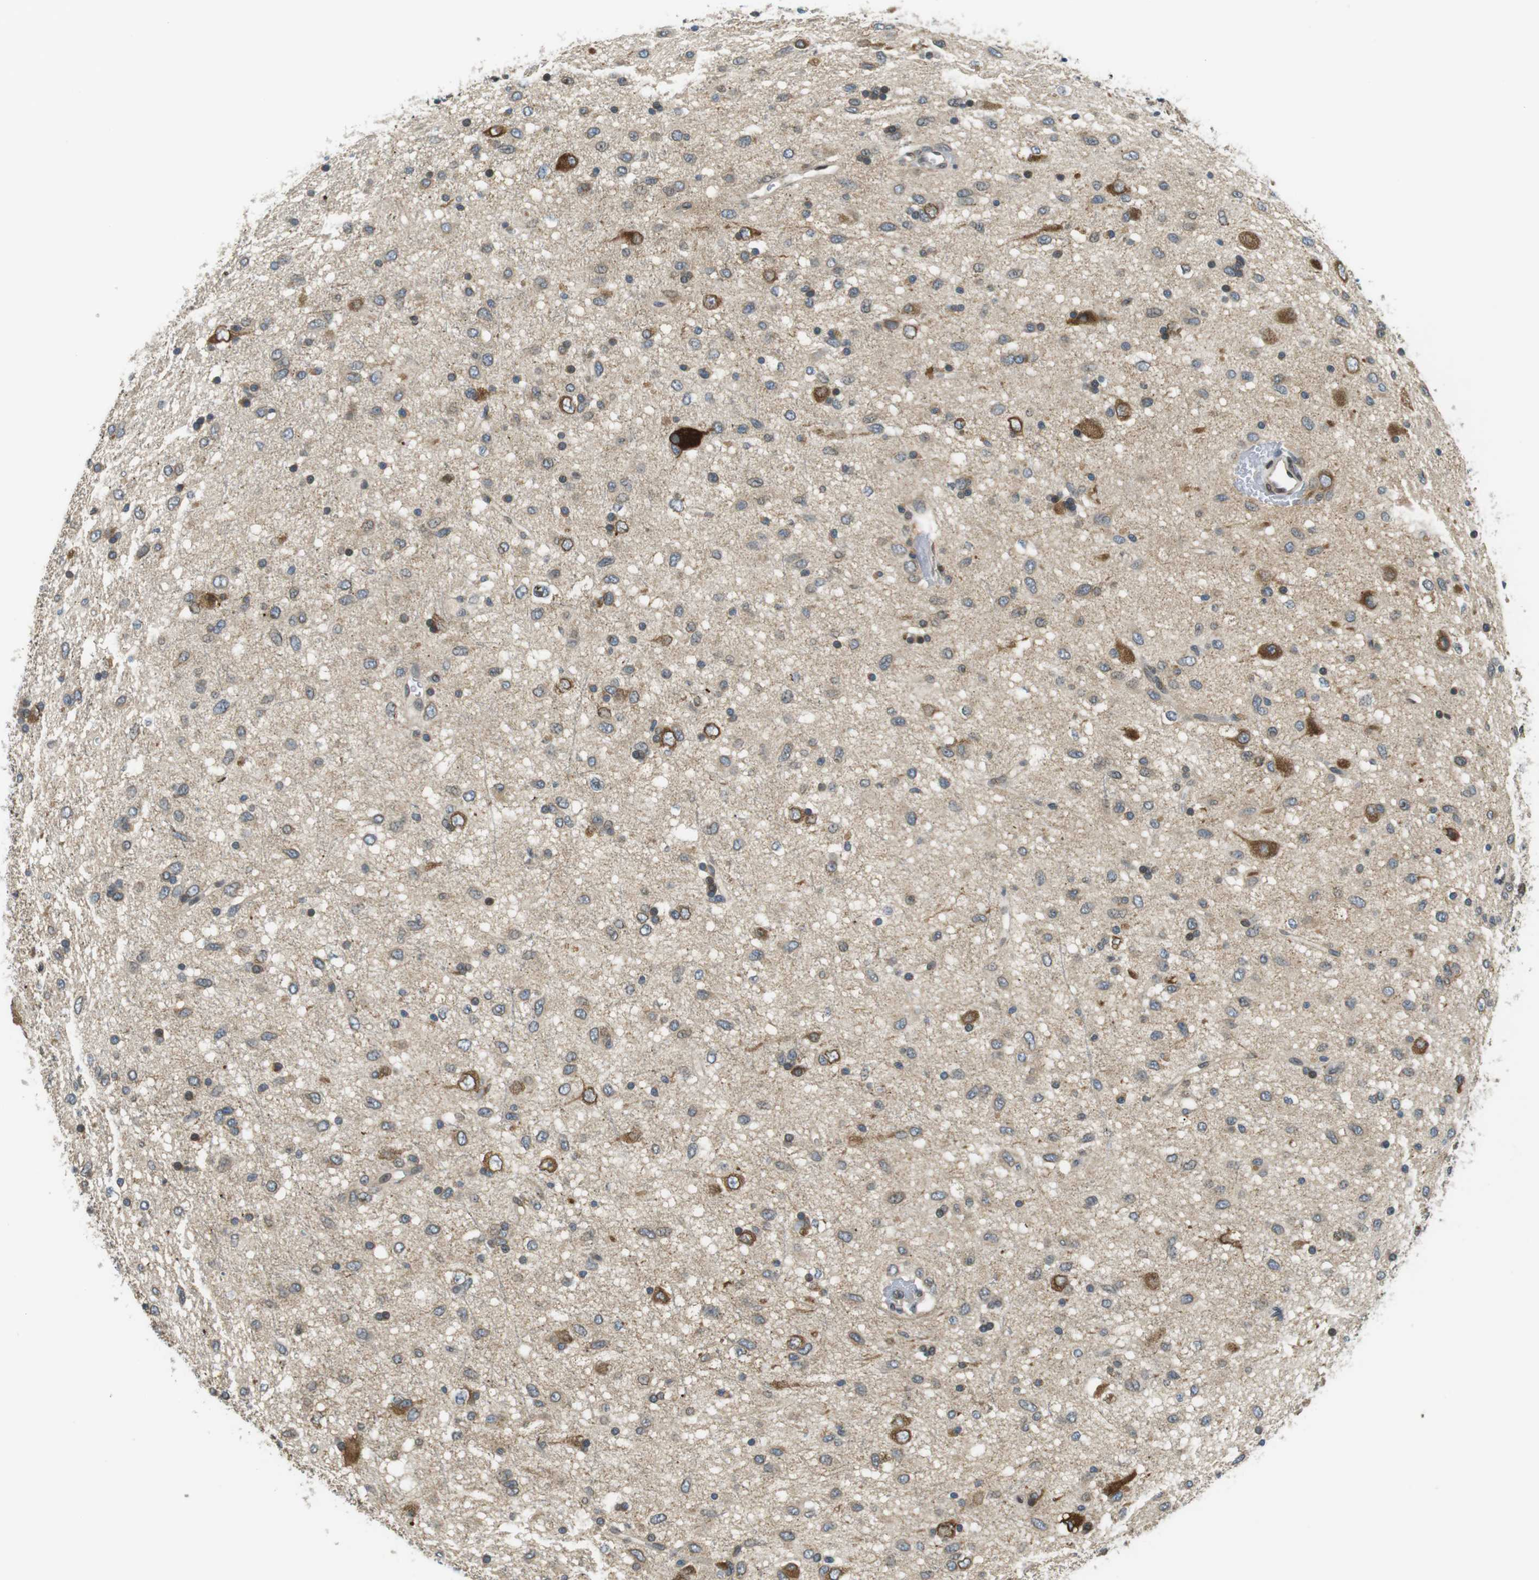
{"staining": {"intensity": "weak", "quantity": "25%-75%", "location": "cytoplasmic/membranous,nuclear"}, "tissue": "glioma", "cell_type": "Tumor cells", "image_type": "cancer", "snomed": [{"axis": "morphology", "description": "Glioma, malignant, Low grade"}, {"axis": "topography", "description": "Brain"}], "caption": "An IHC photomicrograph of neoplastic tissue is shown. Protein staining in brown highlights weak cytoplasmic/membranous and nuclear positivity in malignant low-grade glioma within tumor cells.", "gene": "TMX4", "patient": {"sex": "male", "age": 77}}